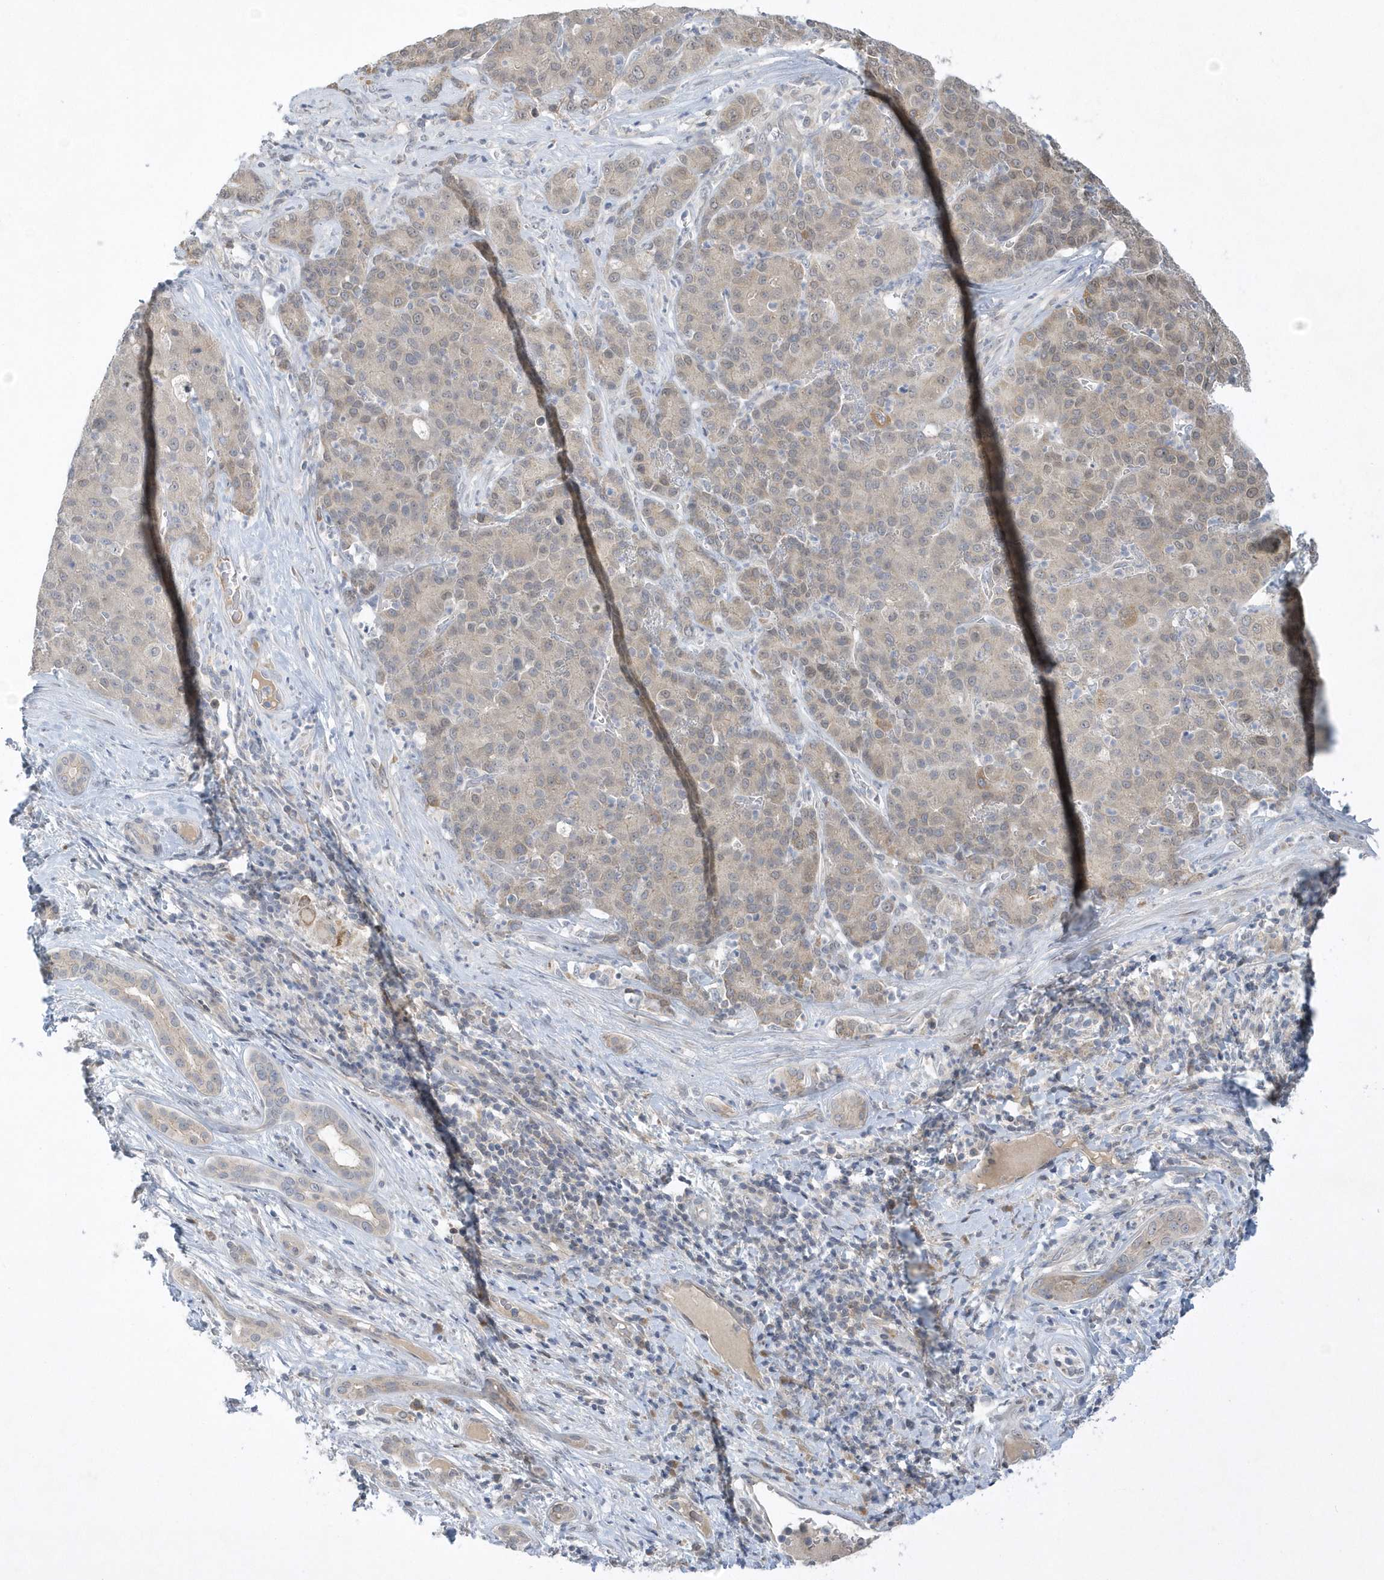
{"staining": {"intensity": "weak", "quantity": "25%-75%", "location": "cytoplasmic/membranous"}, "tissue": "liver cancer", "cell_type": "Tumor cells", "image_type": "cancer", "snomed": [{"axis": "morphology", "description": "Carcinoma, Hepatocellular, NOS"}, {"axis": "topography", "description": "Liver"}], "caption": "Liver cancer (hepatocellular carcinoma) tissue shows weak cytoplasmic/membranous expression in approximately 25%-75% of tumor cells", "gene": "ZC3H12D", "patient": {"sex": "male", "age": 65}}